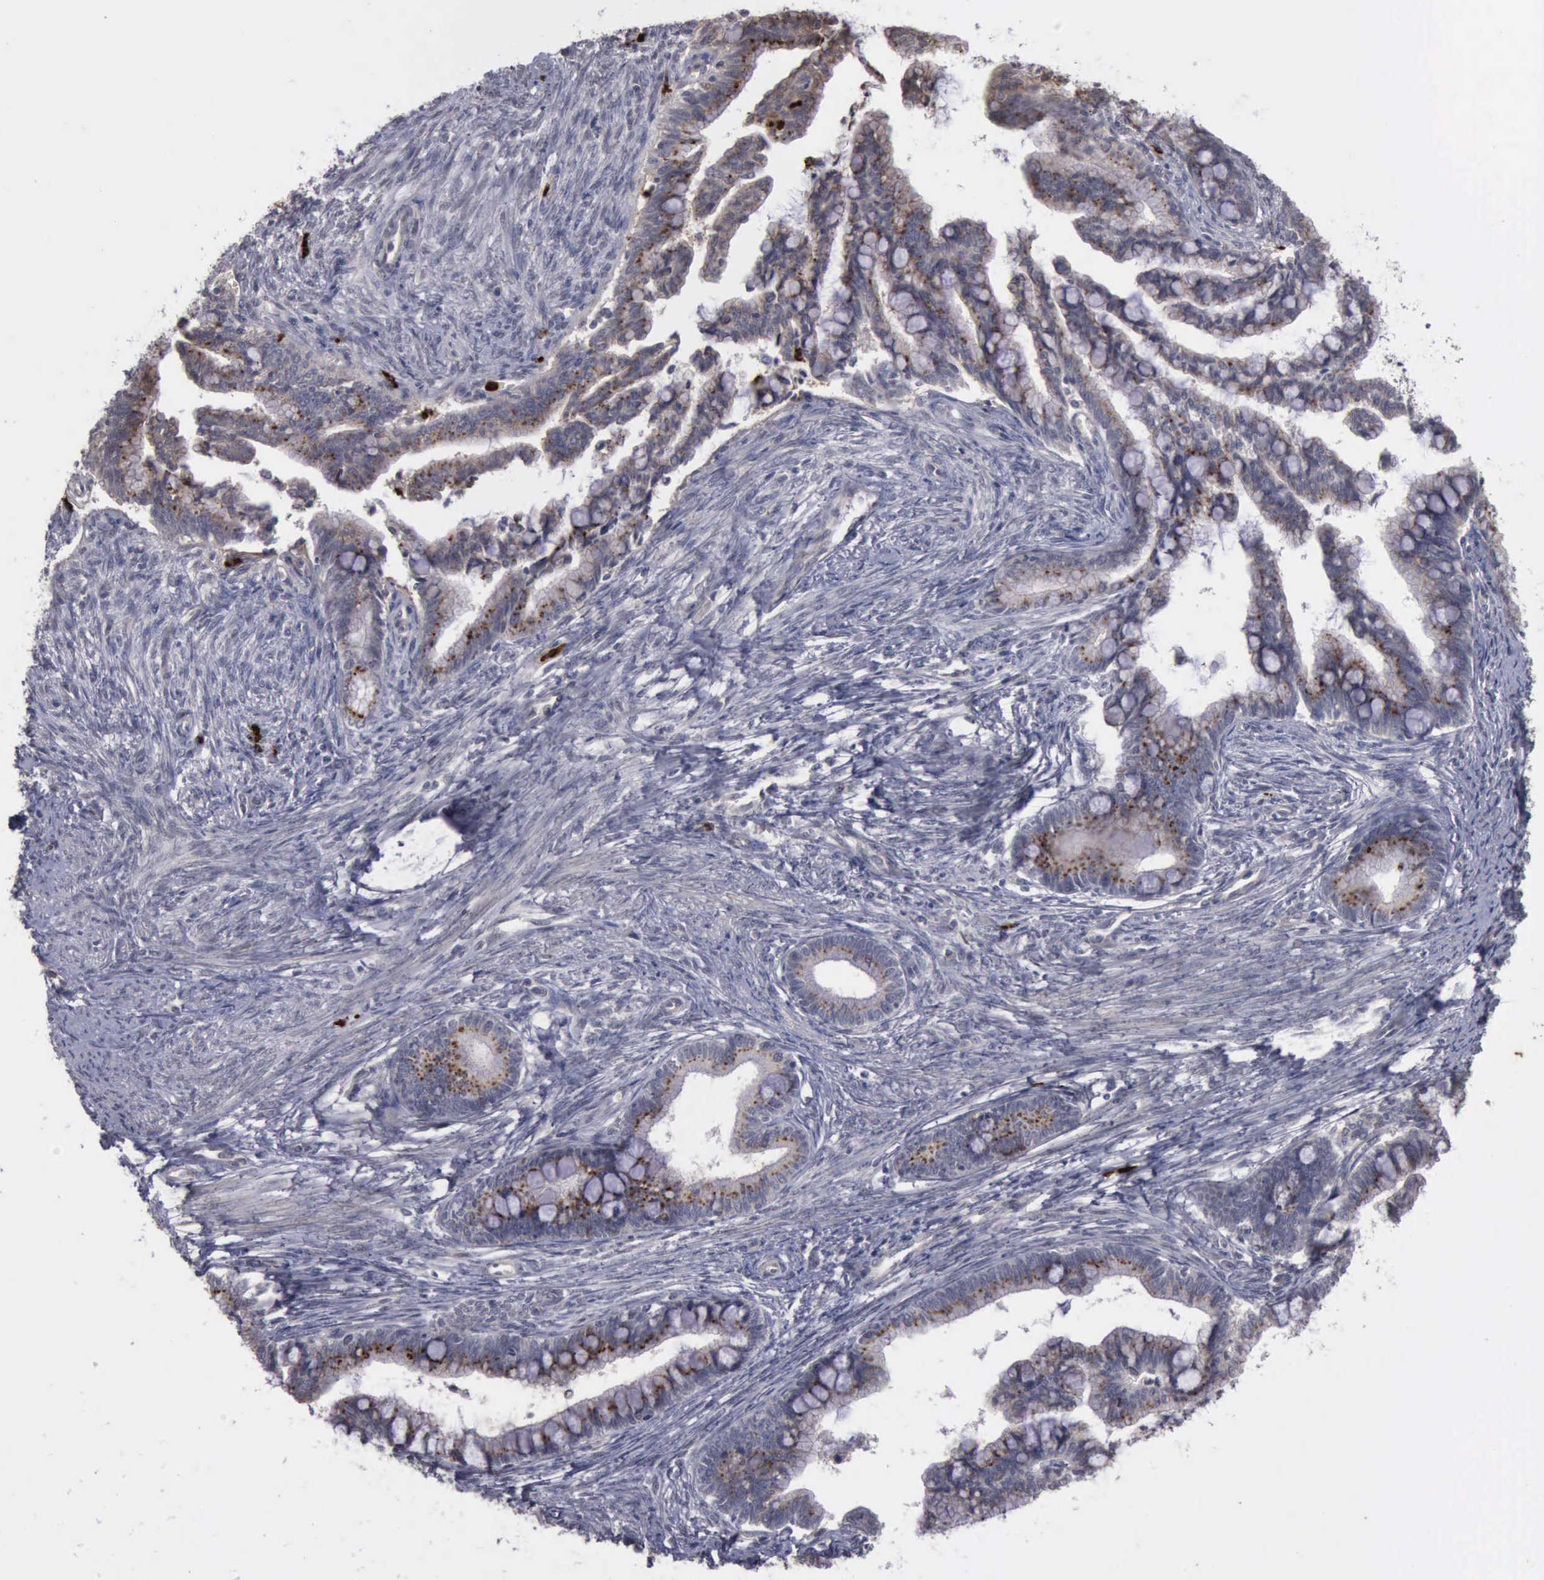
{"staining": {"intensity": "moderate", "quantity": "25%-75%", "location": "cytoplasmic/membranous"}, "tissue": "cervical cancer", "cell_type": "Tumor cells", "image_type": "cancer", "snomed": [{"axis": "morphology", "description": "Adenocarcinoma, NOS"}, {"axis": "topography", "description": "Cervix"}], "caption": "Moderate cytoplasmic/membranous staining for a protein is identified in approximately 25%-75% of tumor cells of cervical adenocarcinoma using immunohistochemistry.", "gene": "MMP9", "patient": {"sex": "female", "age": 36}}